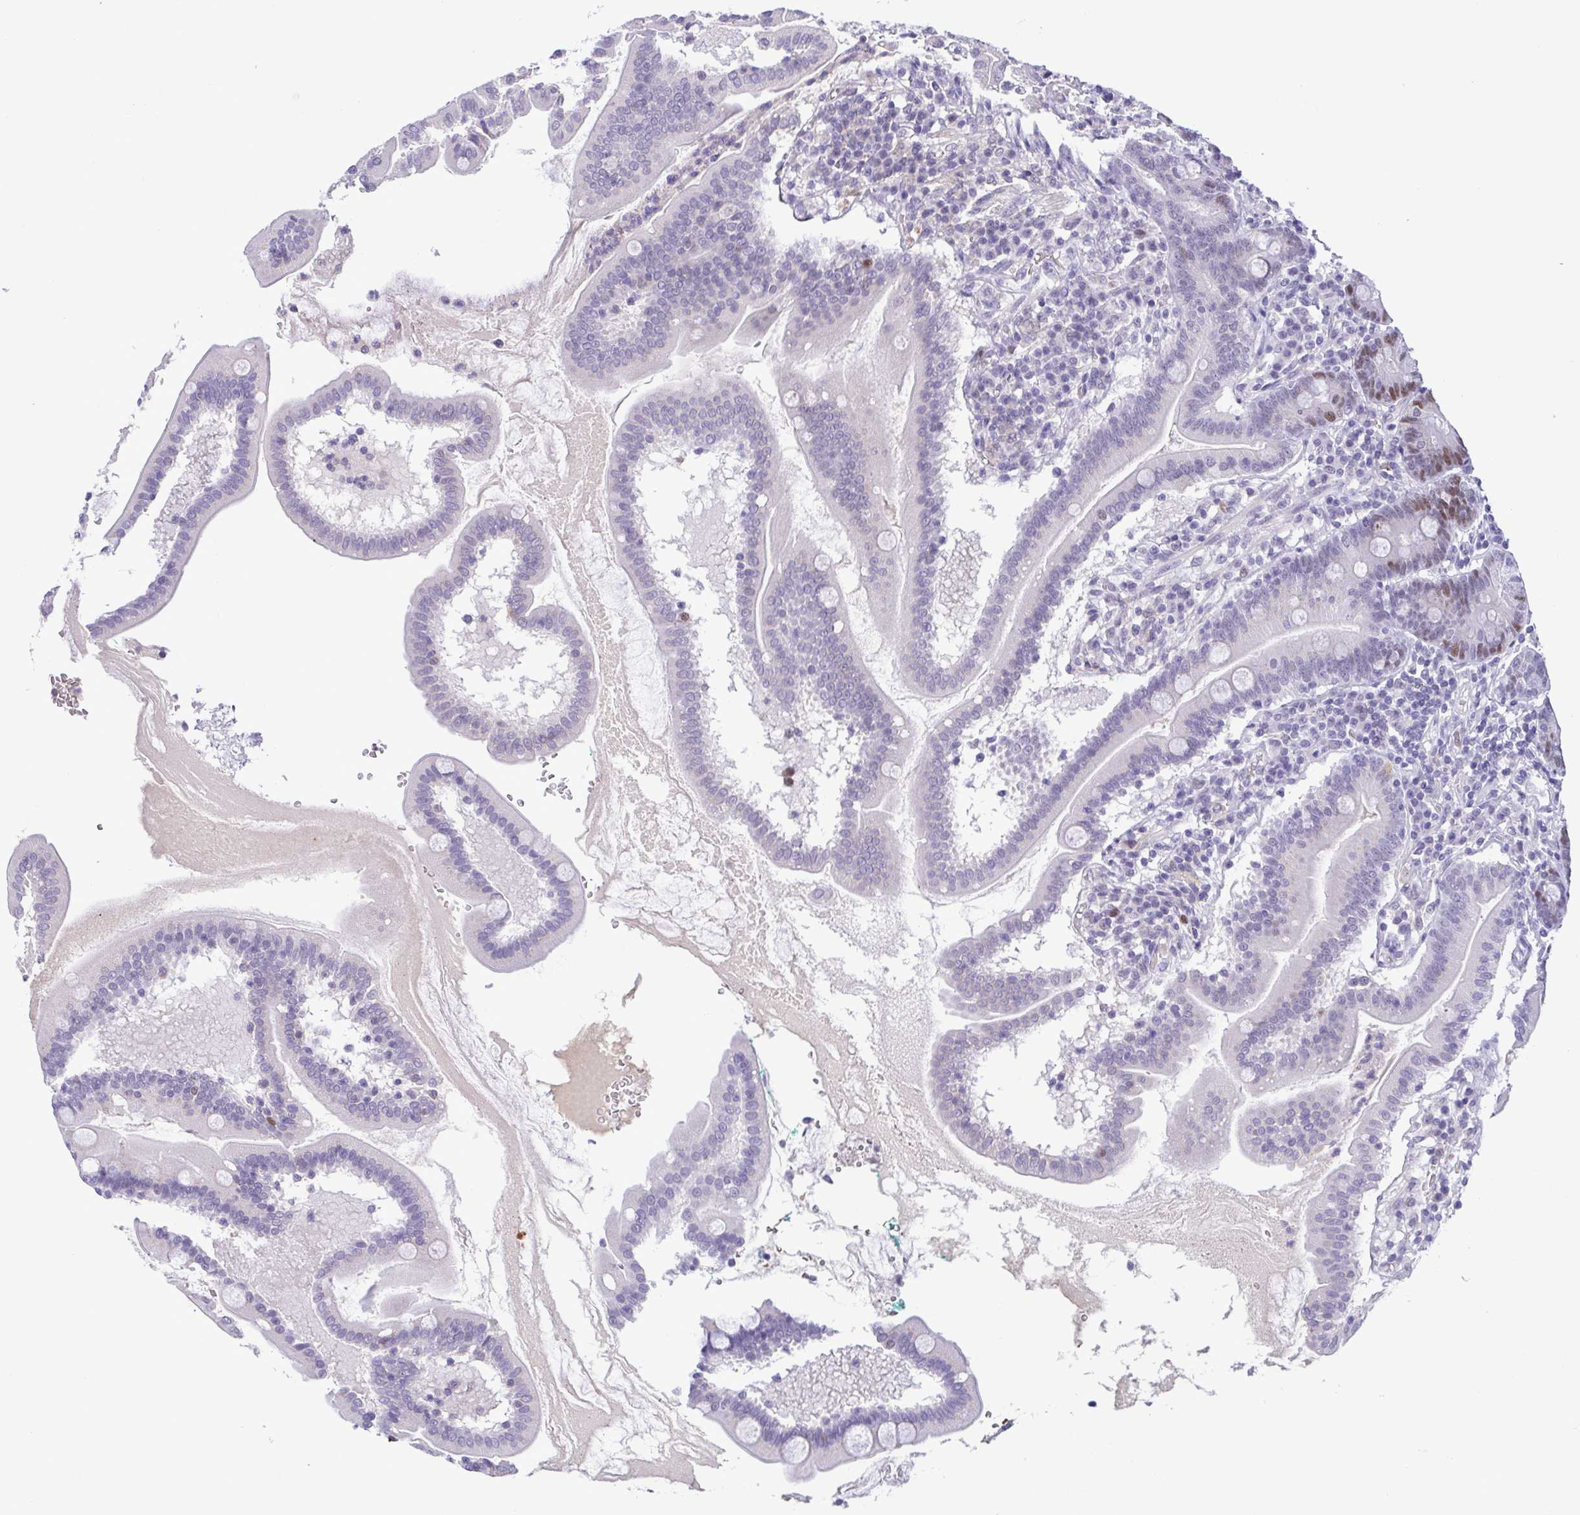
{"staining": {"intensity": "moderate", "quantity": "<25%", "location": "nuclear"}, "tissue": "duodenum", "cell_type": "Glandular cells", "image_type": "normal", "snomed": [{"axis": "morphology", "description": "Normal tissue, NOS"}, {"axis": "topography", "description": "Duodenum"}], "caption": "This photomicrograph displays benign duodenum stained with IHC to label a protein in brown. The nuclear of glandular cells show moderate positivity for the protein. Nuclei are counter-stained blue.", "gene": "TIPIN", "patient": {"sex": "female", "age": 67}}